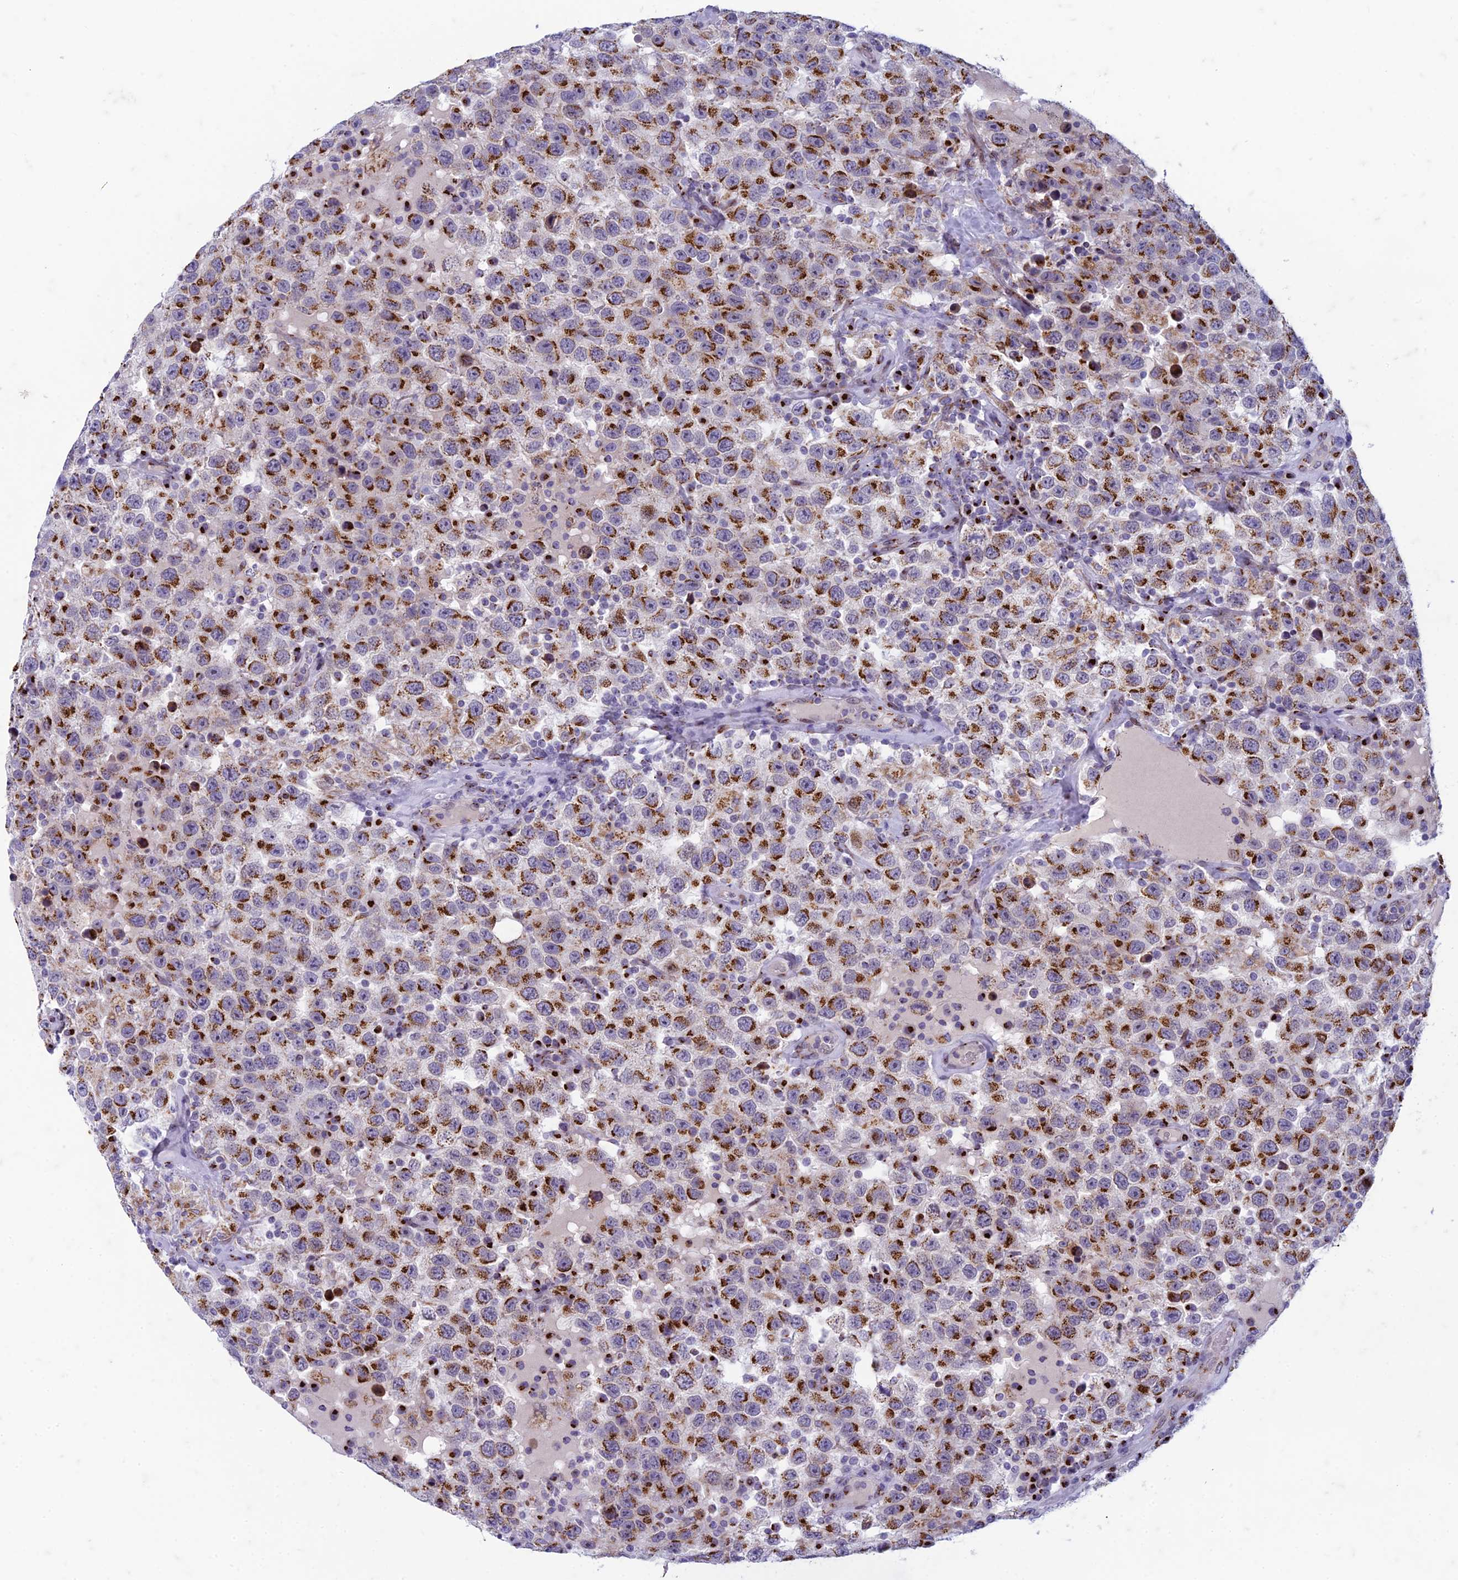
{"staining": {"intensity": "strong", "quantity": ">75%", "location": "cytoplasmic/membranous"}, "tissue": "testis cancer", "cell_type": "Tumor cells", "image_type": "cancer", "snomed": [{"axis": "morphology", "description": "Seminoma, NOS"}, {"axis": "topography", "description": "Testis"}], "caption": "Testis cancer (seminoma) was stained to show a protein in brown. There is high levels of strong cytoplasmic/membranous expression in about >75% of tumor cells.", "gene": "FAM3C", "patient": {"sex": "male", "age": 41}}